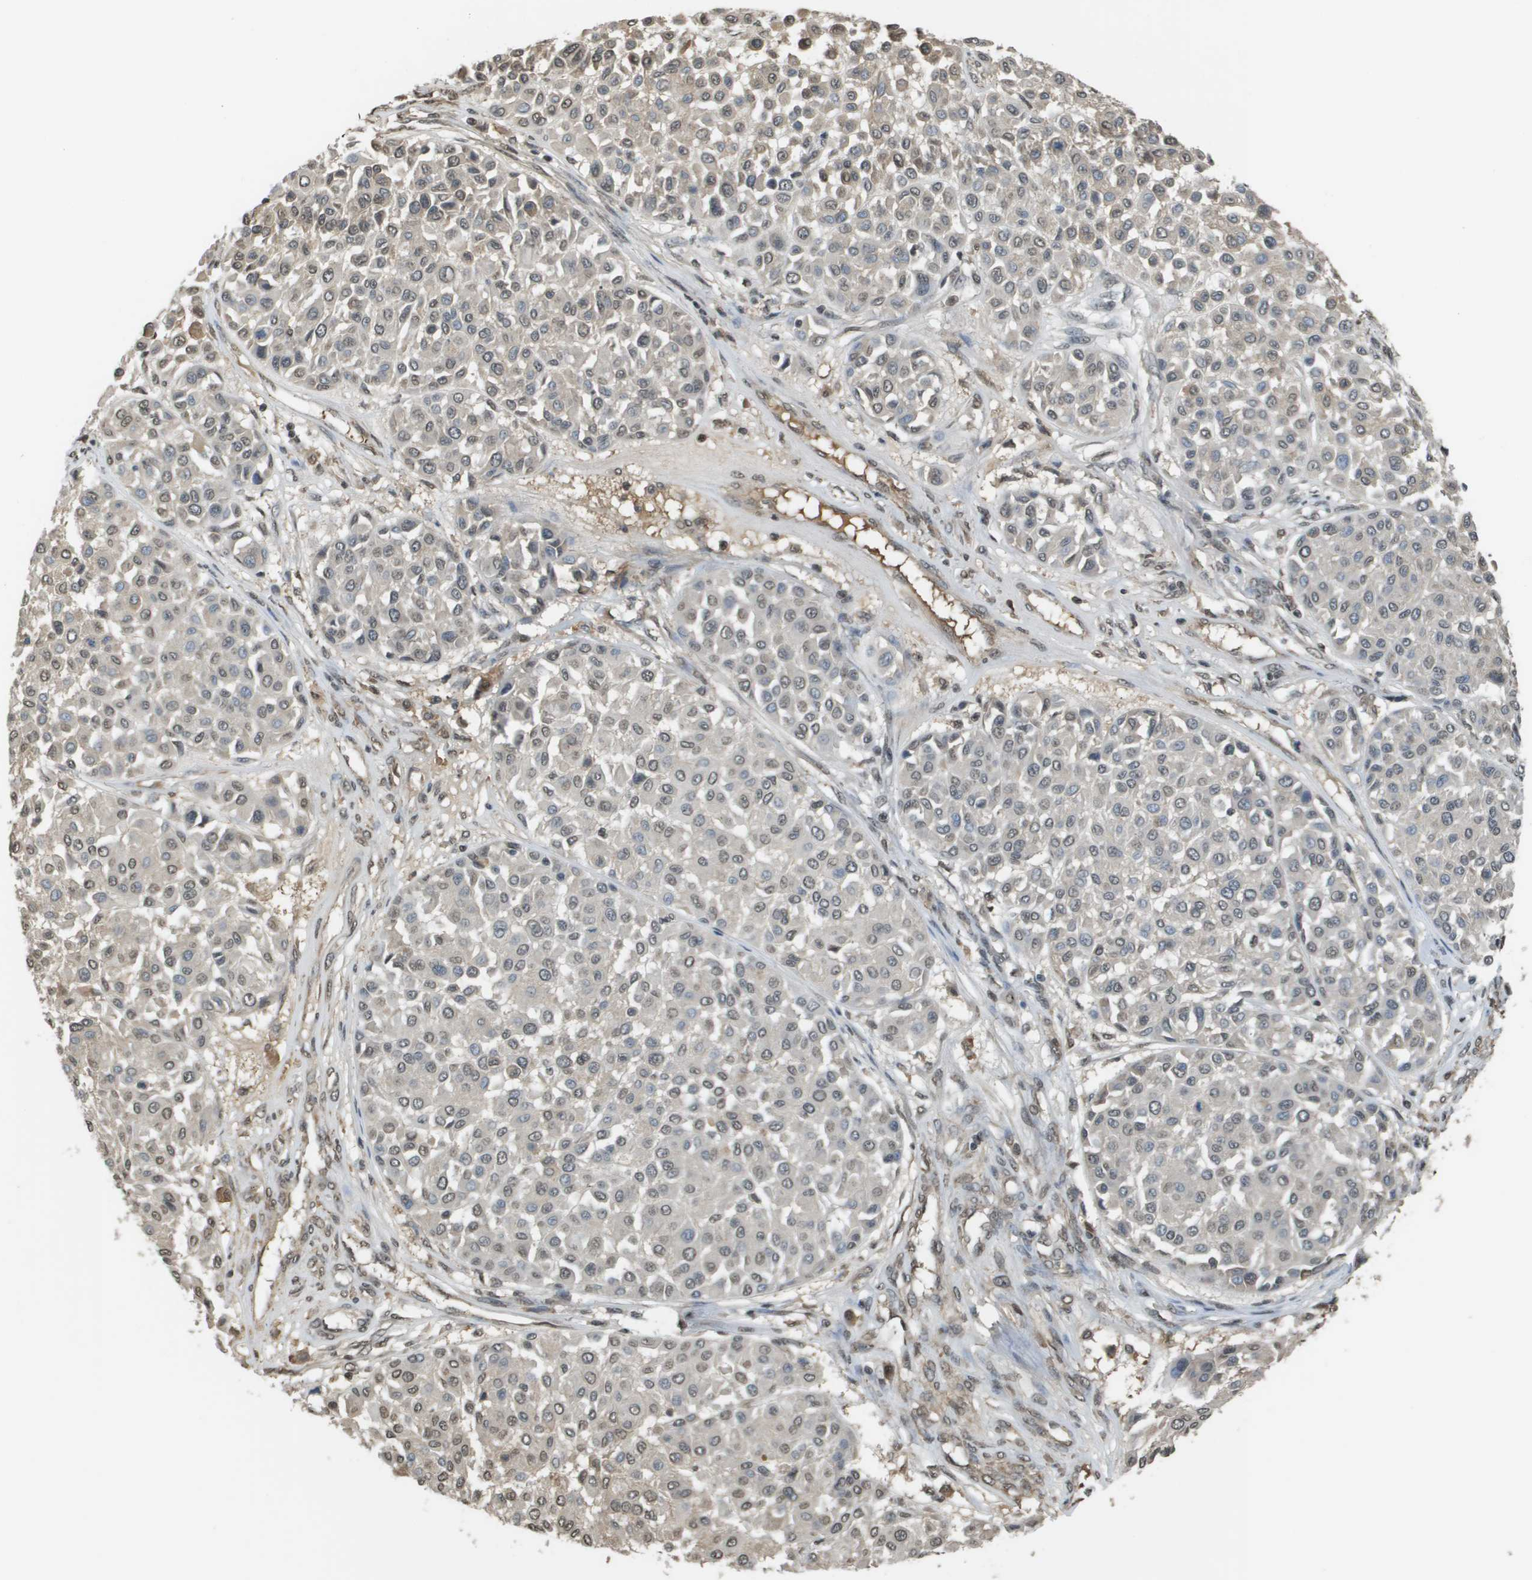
{"staining": {"intensity": "weak", "quantity": "<25%", "location": "cytoplasmic/membranous,nuclear"}, "tissue": "melanoma", "cell_type": "Tumor cells", "image_type": "cancer", "snomed": [{"axis": "morphology", "description": "Malignant melanoma, Metastatic site"}, {"axis": "topography", "description": "Soft tissue"}], "caption": "Human melanoma stained for a protein using immunohistochemistry (IHC) exhibits no expression in tumor cells.", "gene": "NDRG2", "patient": {"sex": "male", "age": 41}}